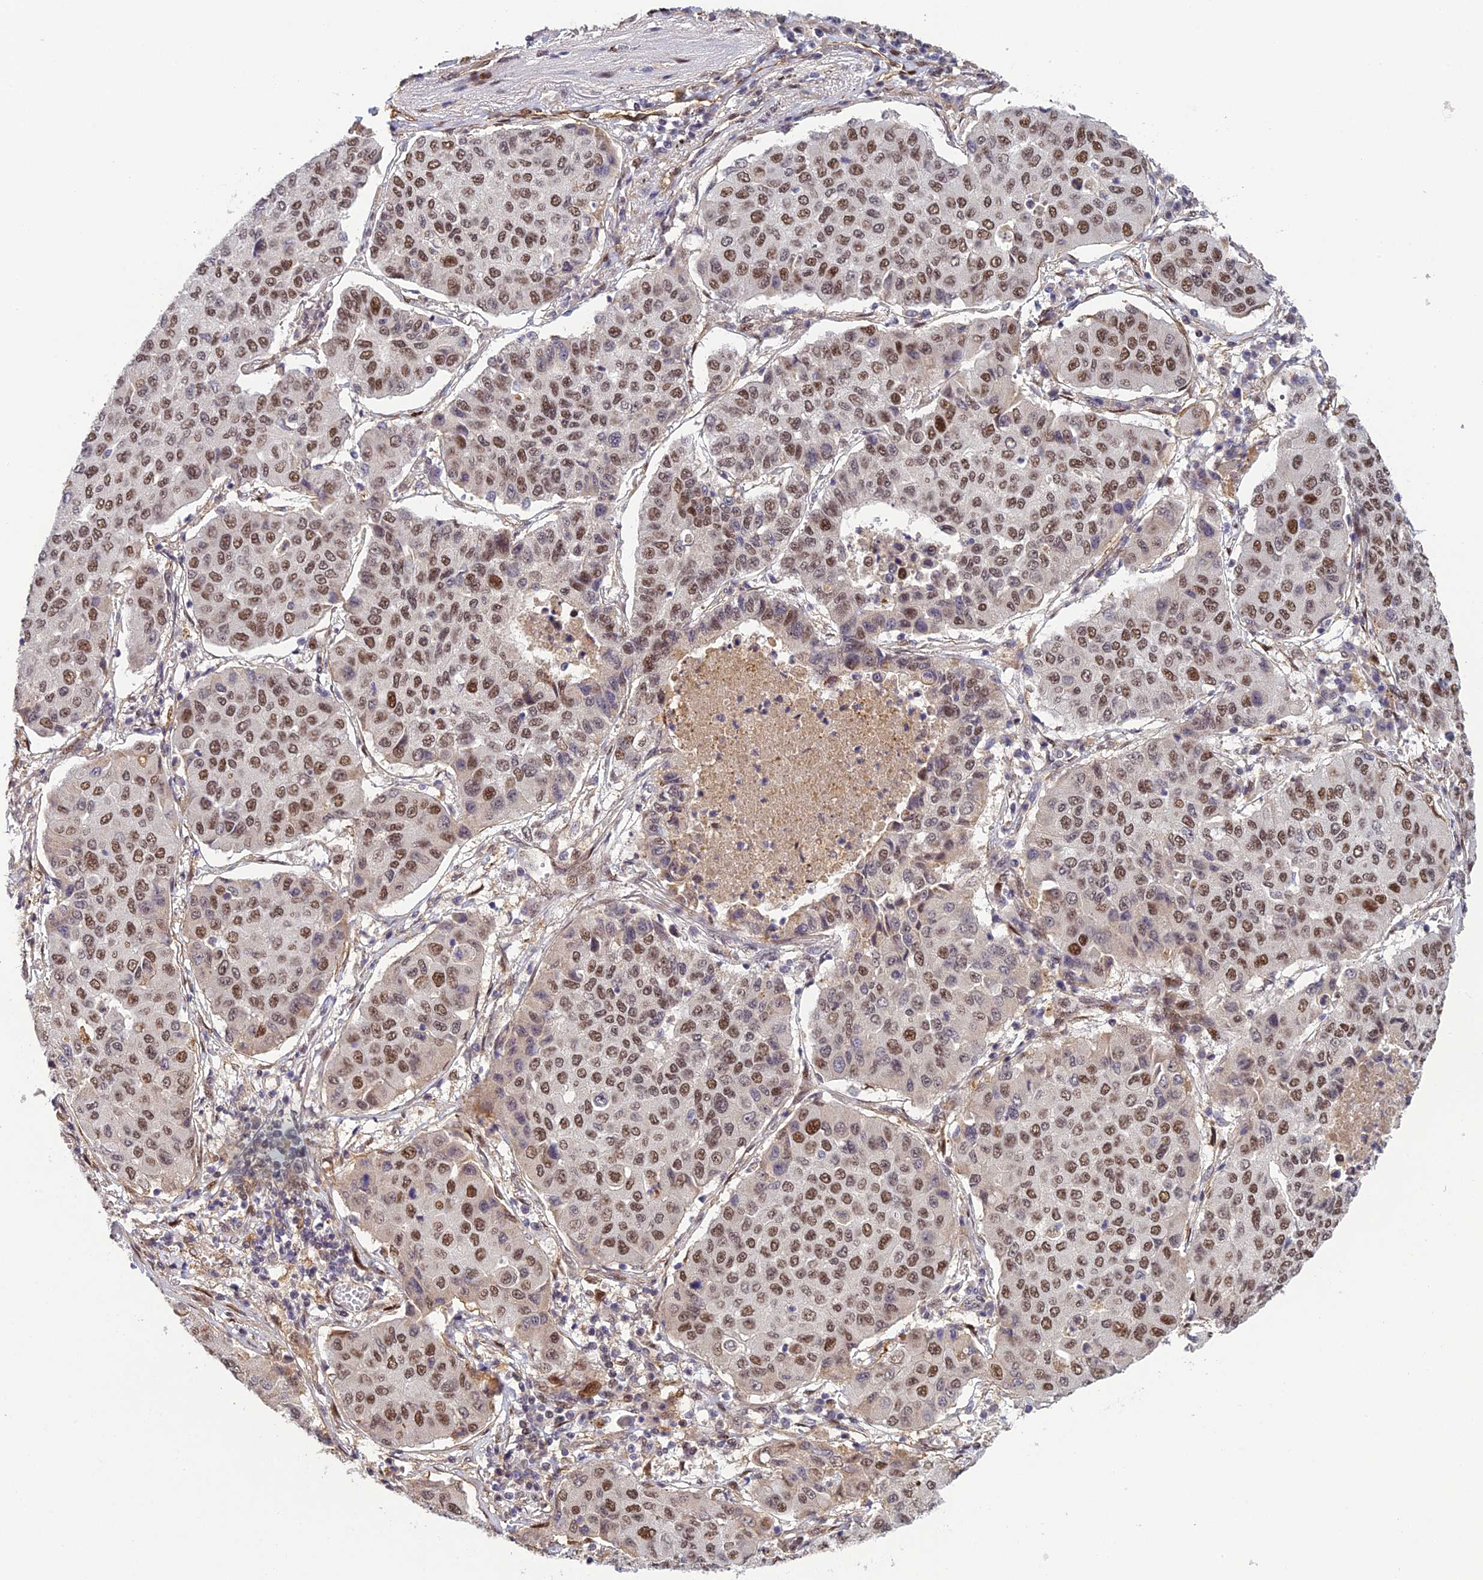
{"staining": {"intensity": "strong", "quantity": "25%-75%", "location": "nuclear"}, "tissue": "lung cancer", "cell_type": "Tumor cells", "image_type": "cancer", "snomed": [{"axis": "morphology", "description": "Squamous cell carcinoma, NOS"}, {"axis": "topography", "description": "Lung"}], "caption": "This micrograph demonstrates immunohistochemistry staining of lung squamous cell carcinoma, with high strong nuclear expression in about 25%-75% of tumor cells.", "gene": "RANBP3", "patient": {"sex": "male", "age": 74}}